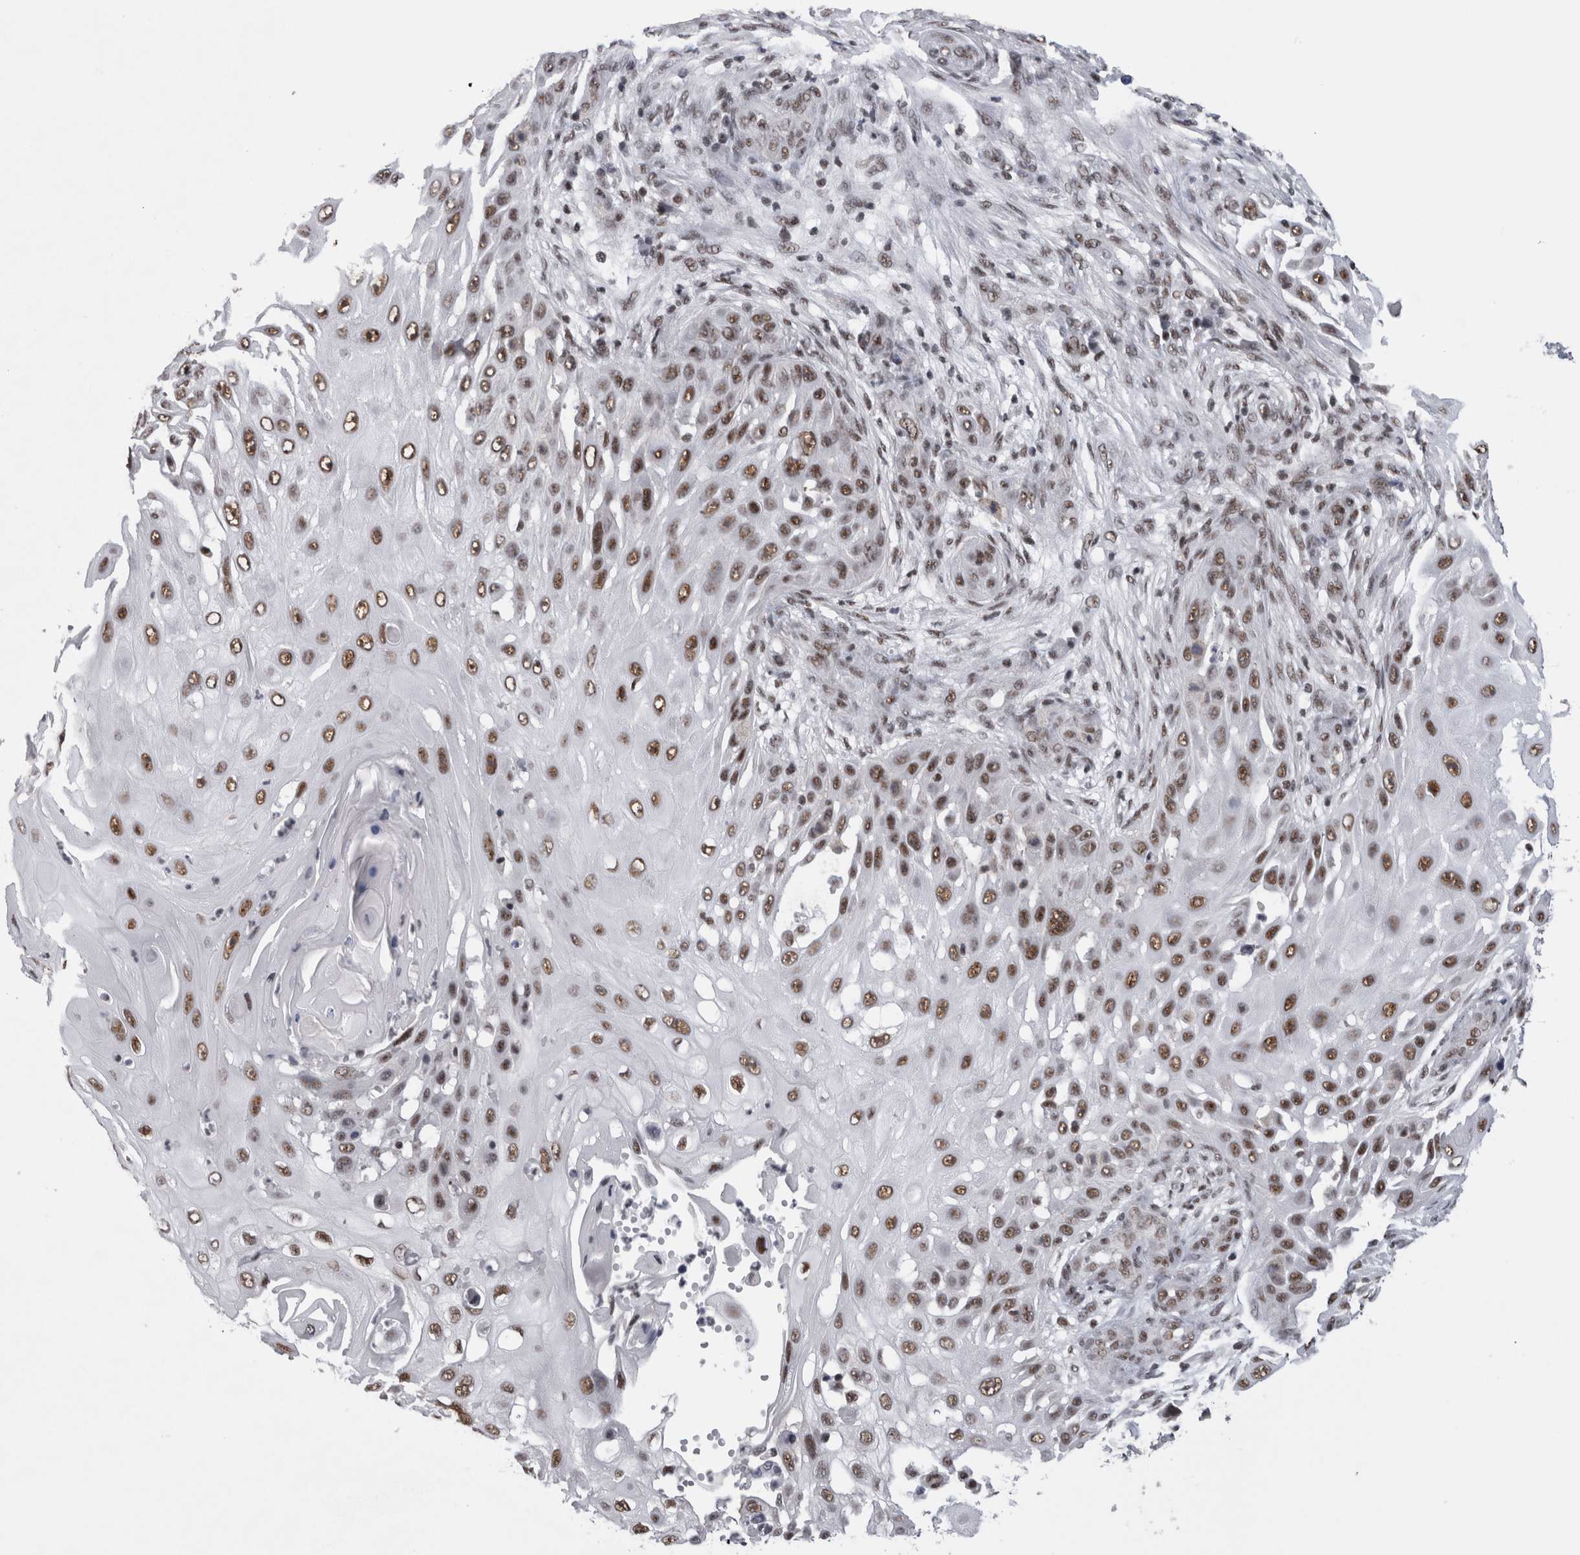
{"staining": {"intensity": "moderate", "quantity": ">75%", "location": "nuclear"}, "tissue": "skin cancer", "cell_type": "Tumor cells", "image_type": "cancer", "snomed": [{"axis": "morphology", "description": "Squamous cell carcinoma, NOS"}, {"axis": "topography", "description": "Skin"}], "caption": "Immunohistochemistry (IHC) image of human squamous cell carcinoma (skin) stained for a protein (brown), which shows medium levels of moderate nuclear expression in about >75% of tumor cells.", "gene": "CDK11A", "patient": {"sex": "female", "age": 44}}